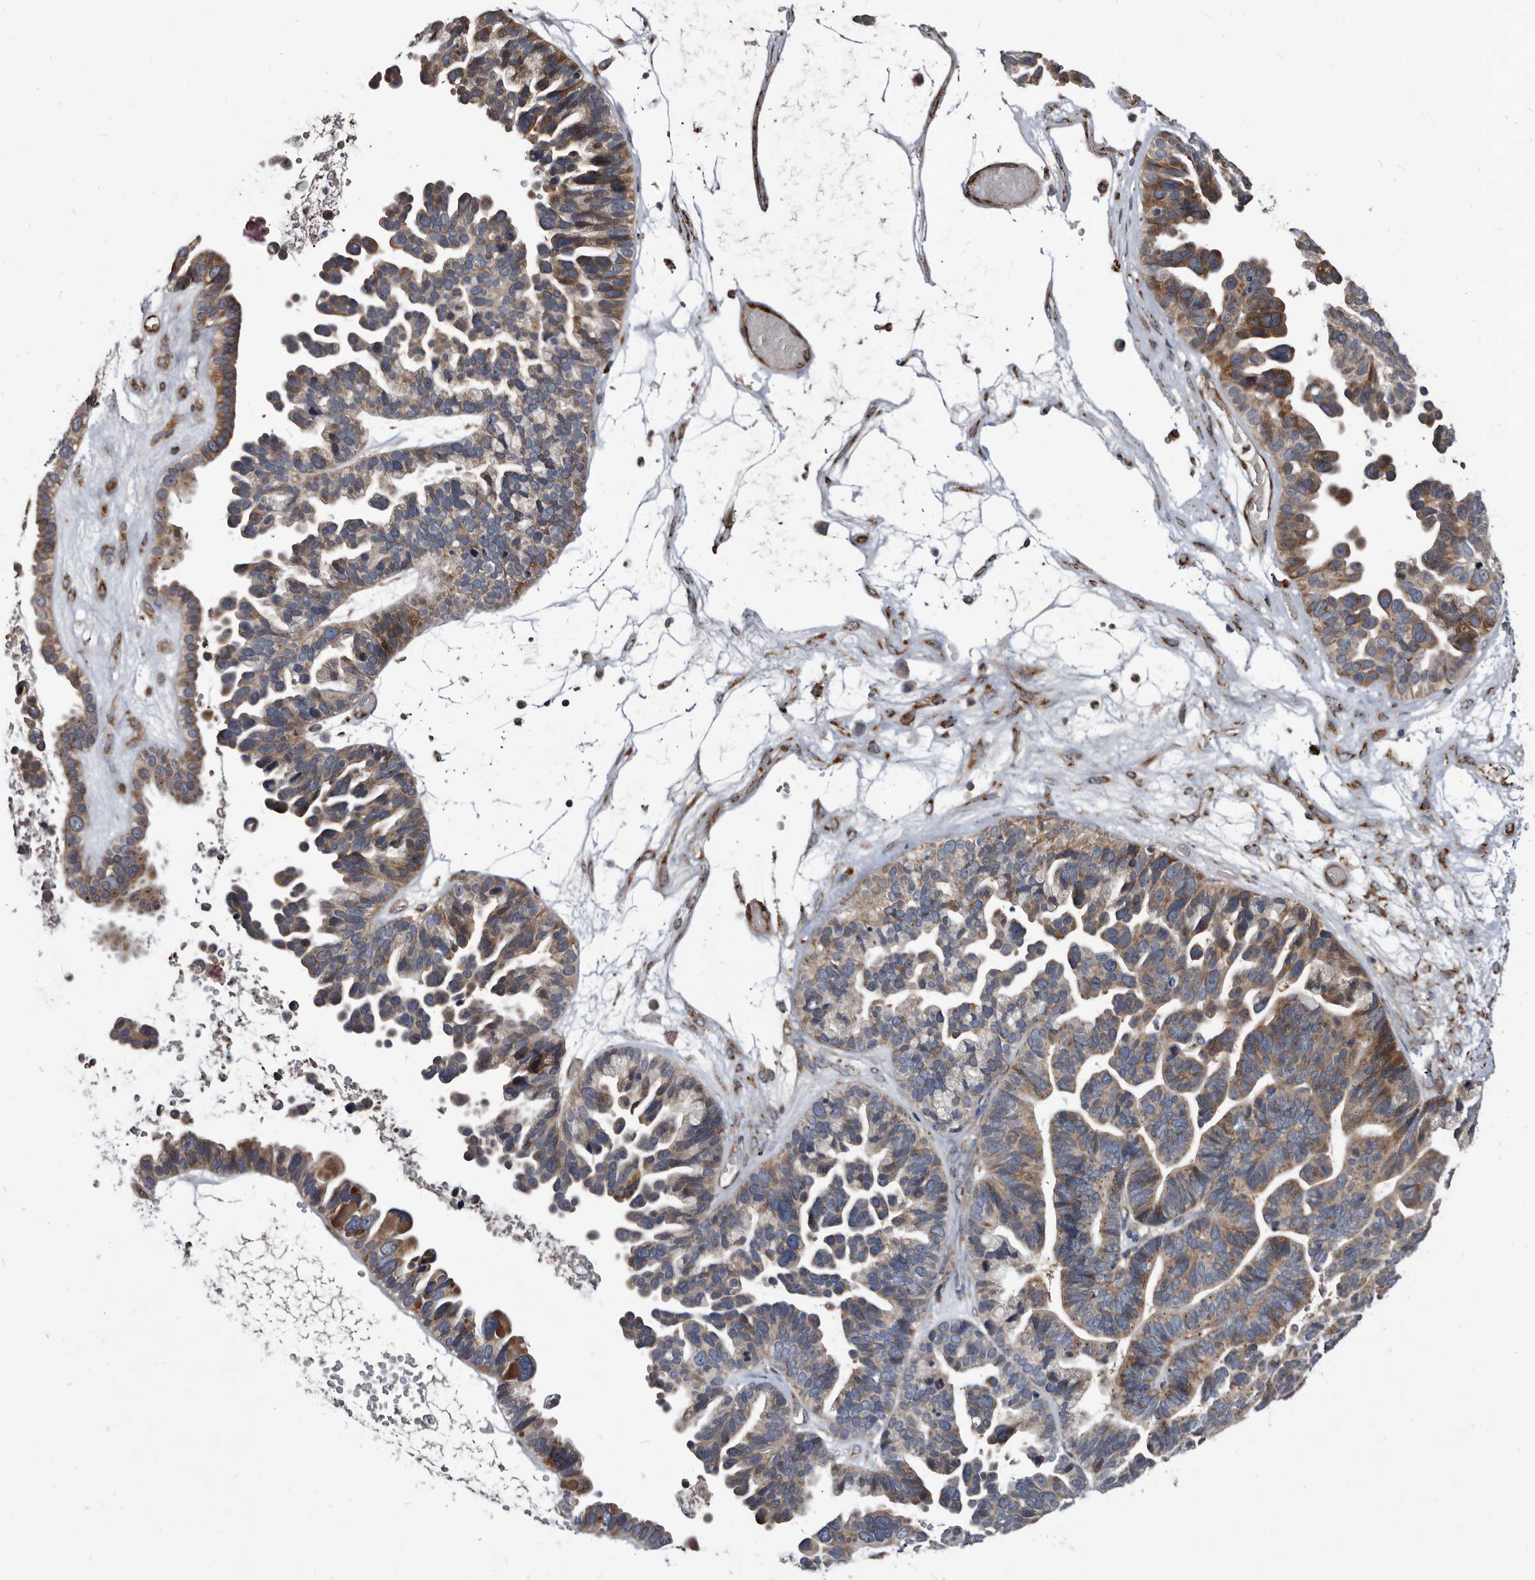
{"staining": {"intensity": "moderate", "quantity": ">75%", "location": "cytoplasmic/membranous"}, "tissue": "ovarian cancer", "cell_type": "Tumor cells", "image_type": "cancer", "snomed": [{"axis": "morphology", "description": "Cystadenocarcinoma, serous, NOS"}, {"axis": "topography", "description": "Ovary"}], "caption": "Human ovarian serous cystadenocarcinoma stained with a brown dye demonstrates moderate cytoplasmic/membranous positive staining in approximately >75% of tumor cells.", "gene": "CTSA", "patient": {"sex": "female", "age": 56}}